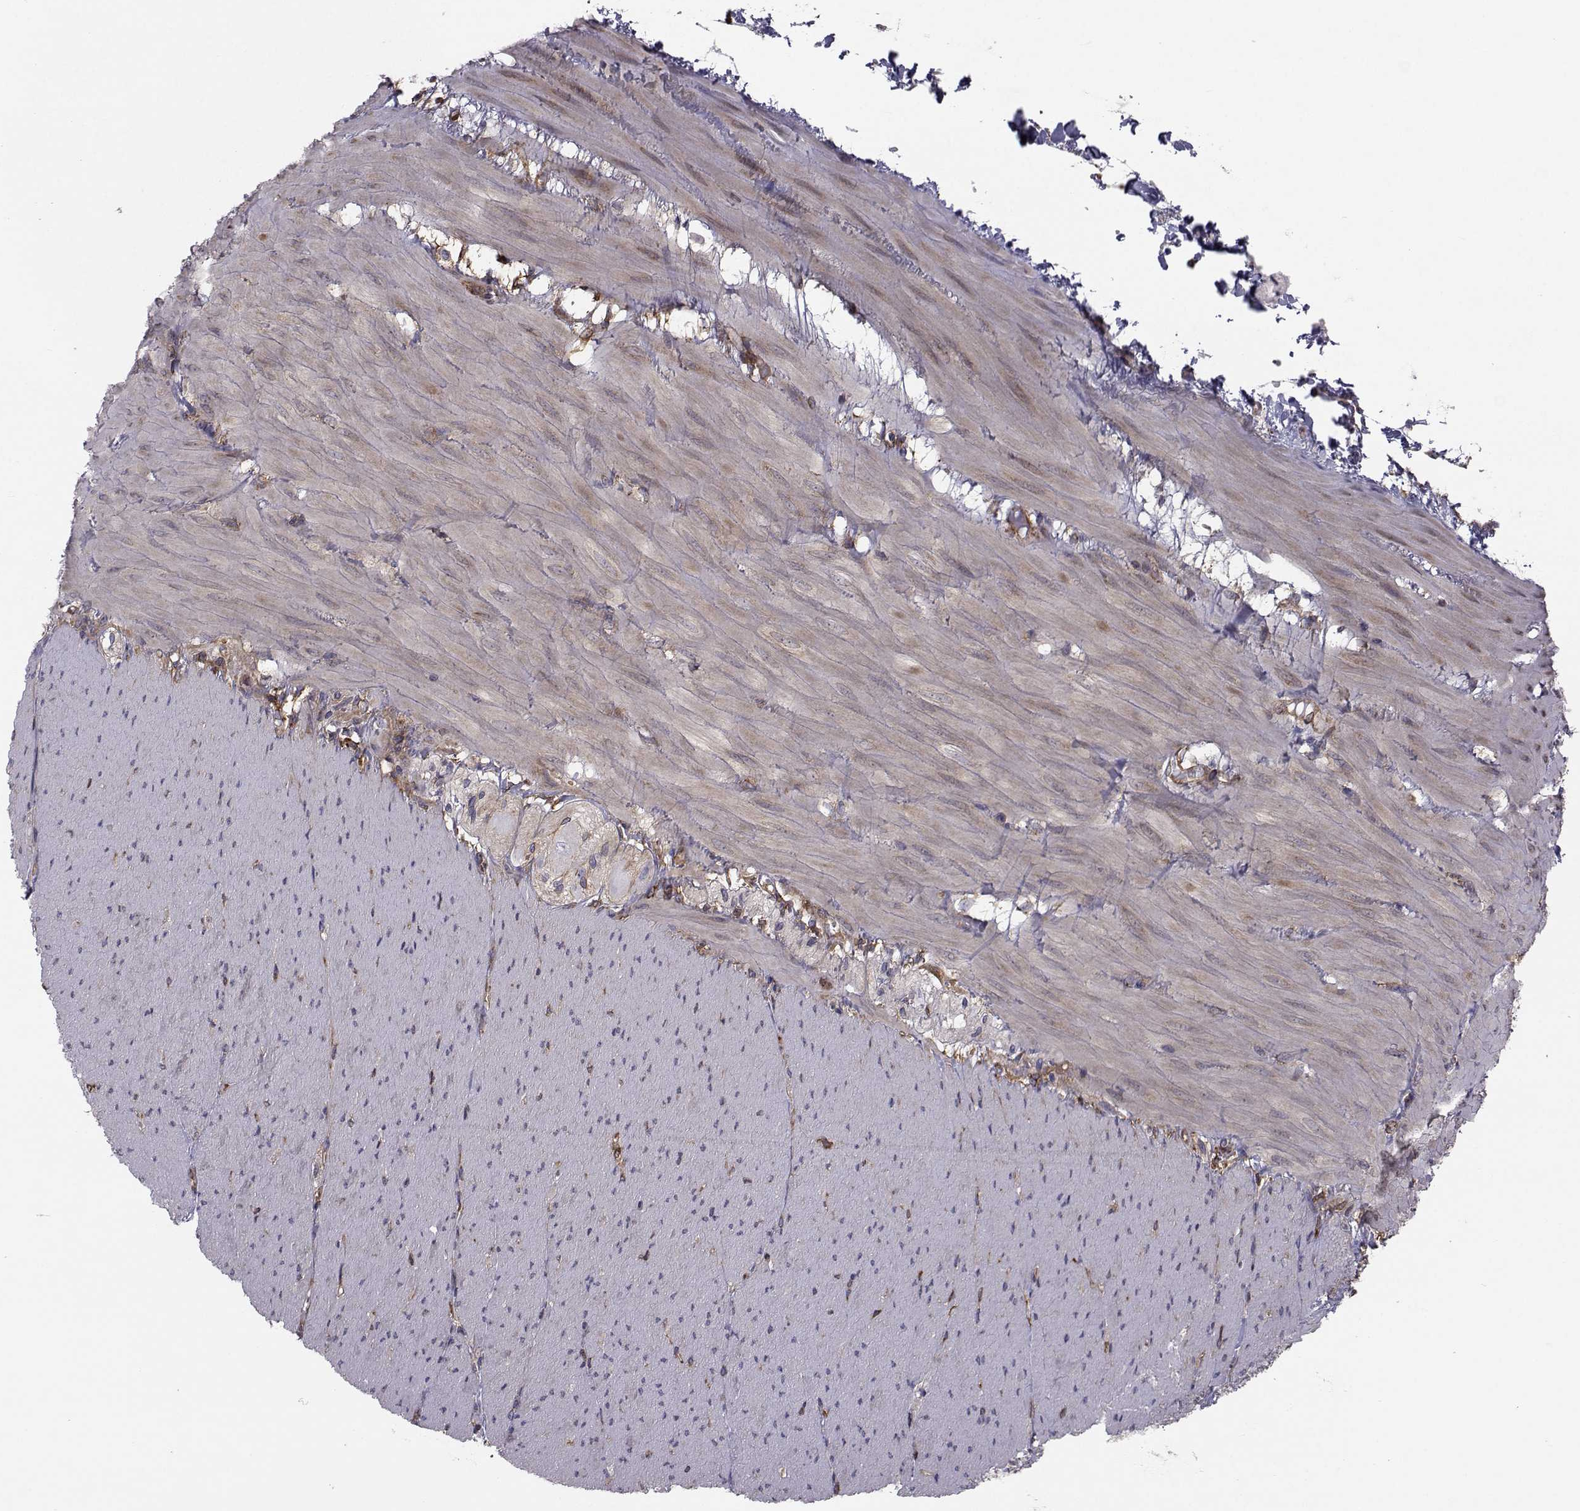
{"staining": {"intensity": "negative", "quantity": "none", "location": "none"}, "tissue": "soft tissue", "cell_type": "Fibroblasts", "image_type": "normal", "snomed": [{"axis": "morphology", "description": "Normal tissue, NOS"}, {"axis": "topography", "description": "Smooth muscle"}, {"axis": "topography", "description": "Duodenum"}, {"axis": "topography", "description": "Peripheral nerve tissue"}], "caption": "Fibroblasts show no significant protein staining in benign soft tissue. The staining was performed using DAB (3,3'-diaminobenzidine) to visualize the protein expression in brown, while the nuclei were stained in blue with hematoxylin (Magnification: 20x).", "gene": "TRIP10", "patient": {"sex": "female", "age": 61}}